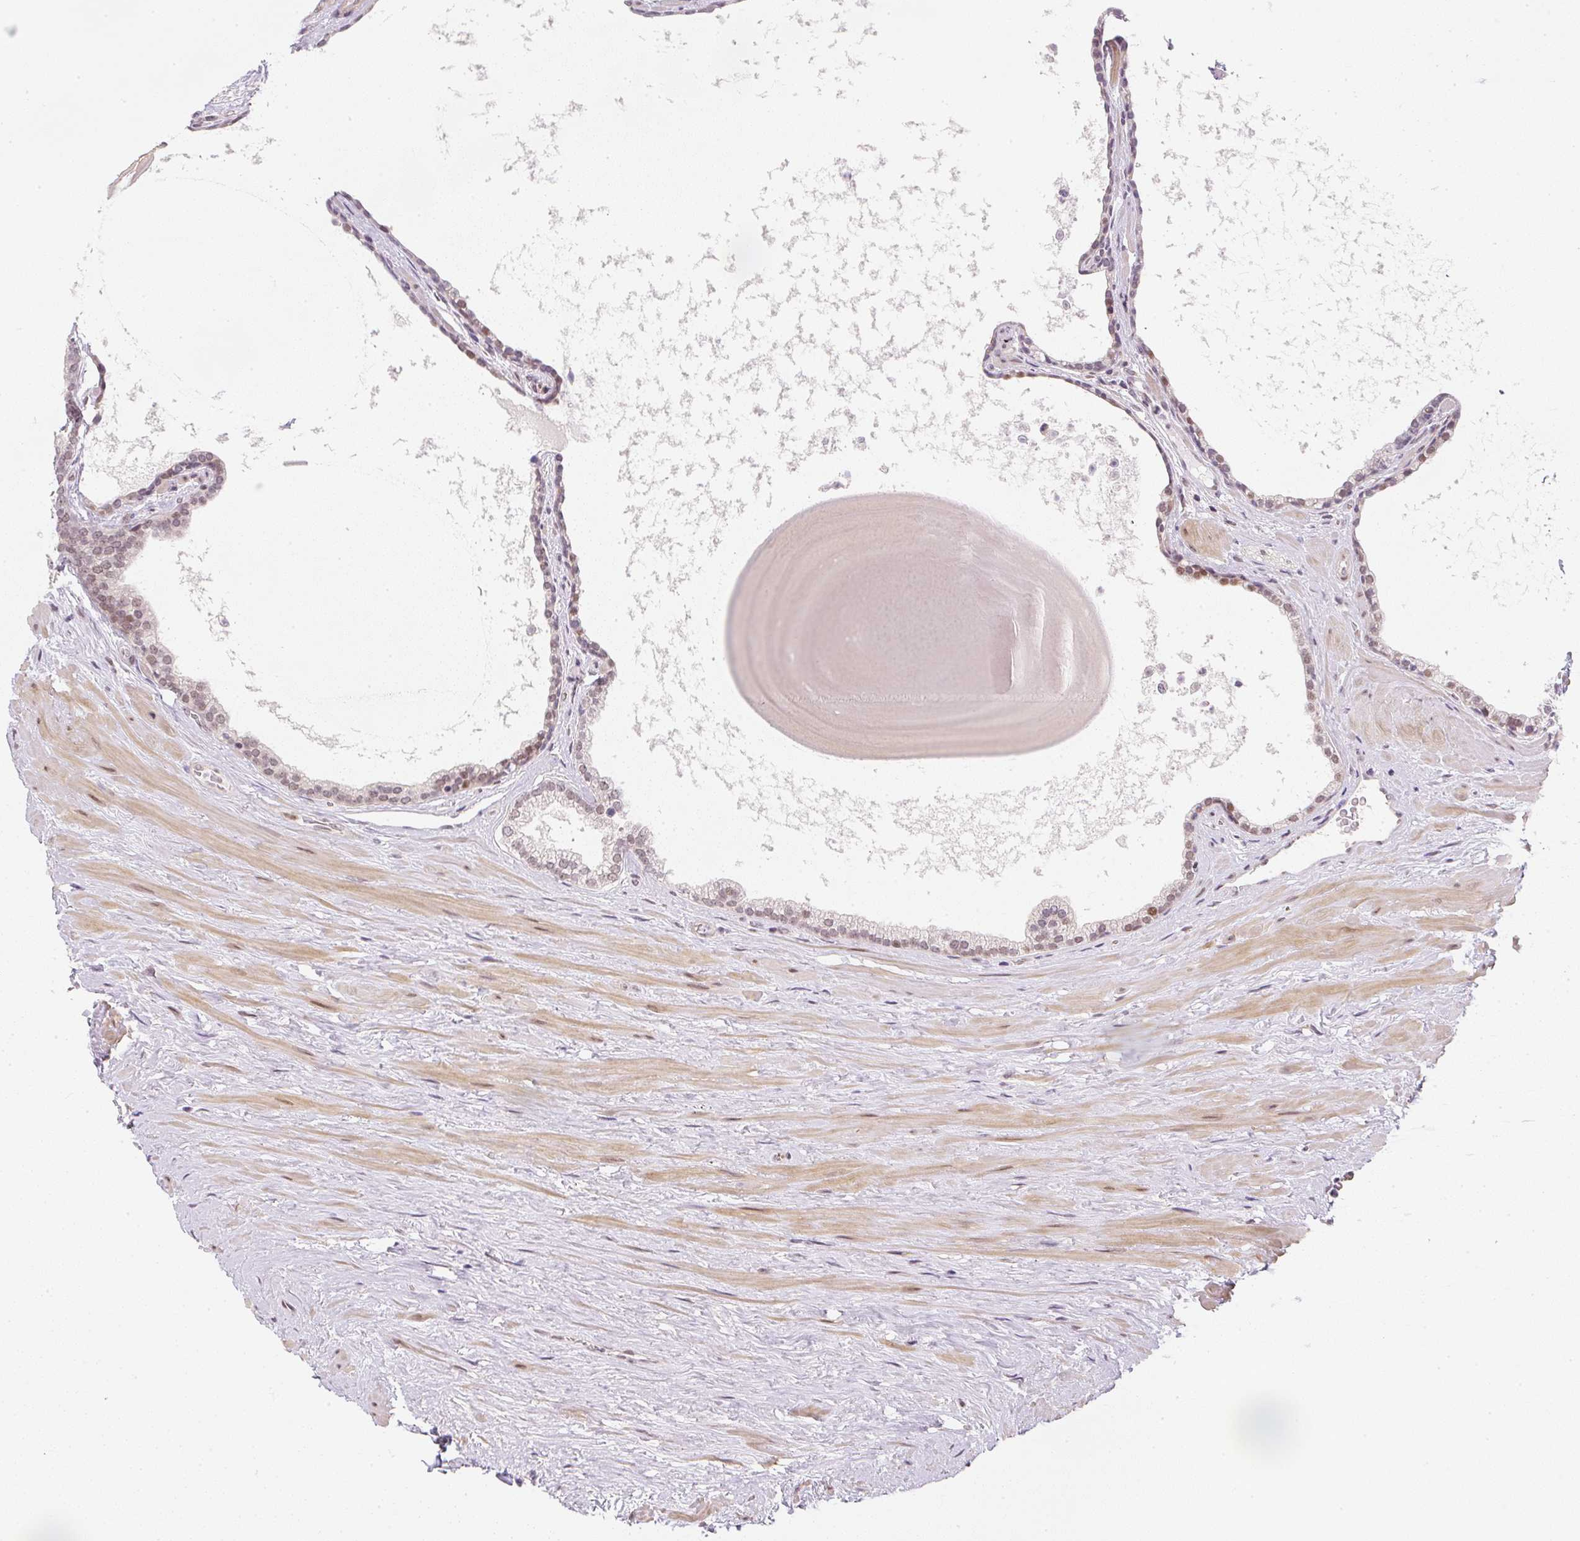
{"staining": {"intensity": "moderate", "quantity": ">75%", "location": "nuclear"}, "tissue": "prostate", "cell_type": "Glandular cells", "image_type": "normal", "snomed": [{"axis": "morphology", "description": "Normal tissue, NOS"}, {"axis": "topography", "description": "Prostate"}], "caption": "Protein expression analysis of unremarkable prostate exhibits moderate nuclear expression in approximately >75% of glandular cells. The staining was performed using DAB (3,3'-diaminobenzidine), with brown indicating positive protein expression. Nuclei are stained blue with hematoxylin.", "gene": "DPPA4", "patient": {"sex": "male", "age": 48}}